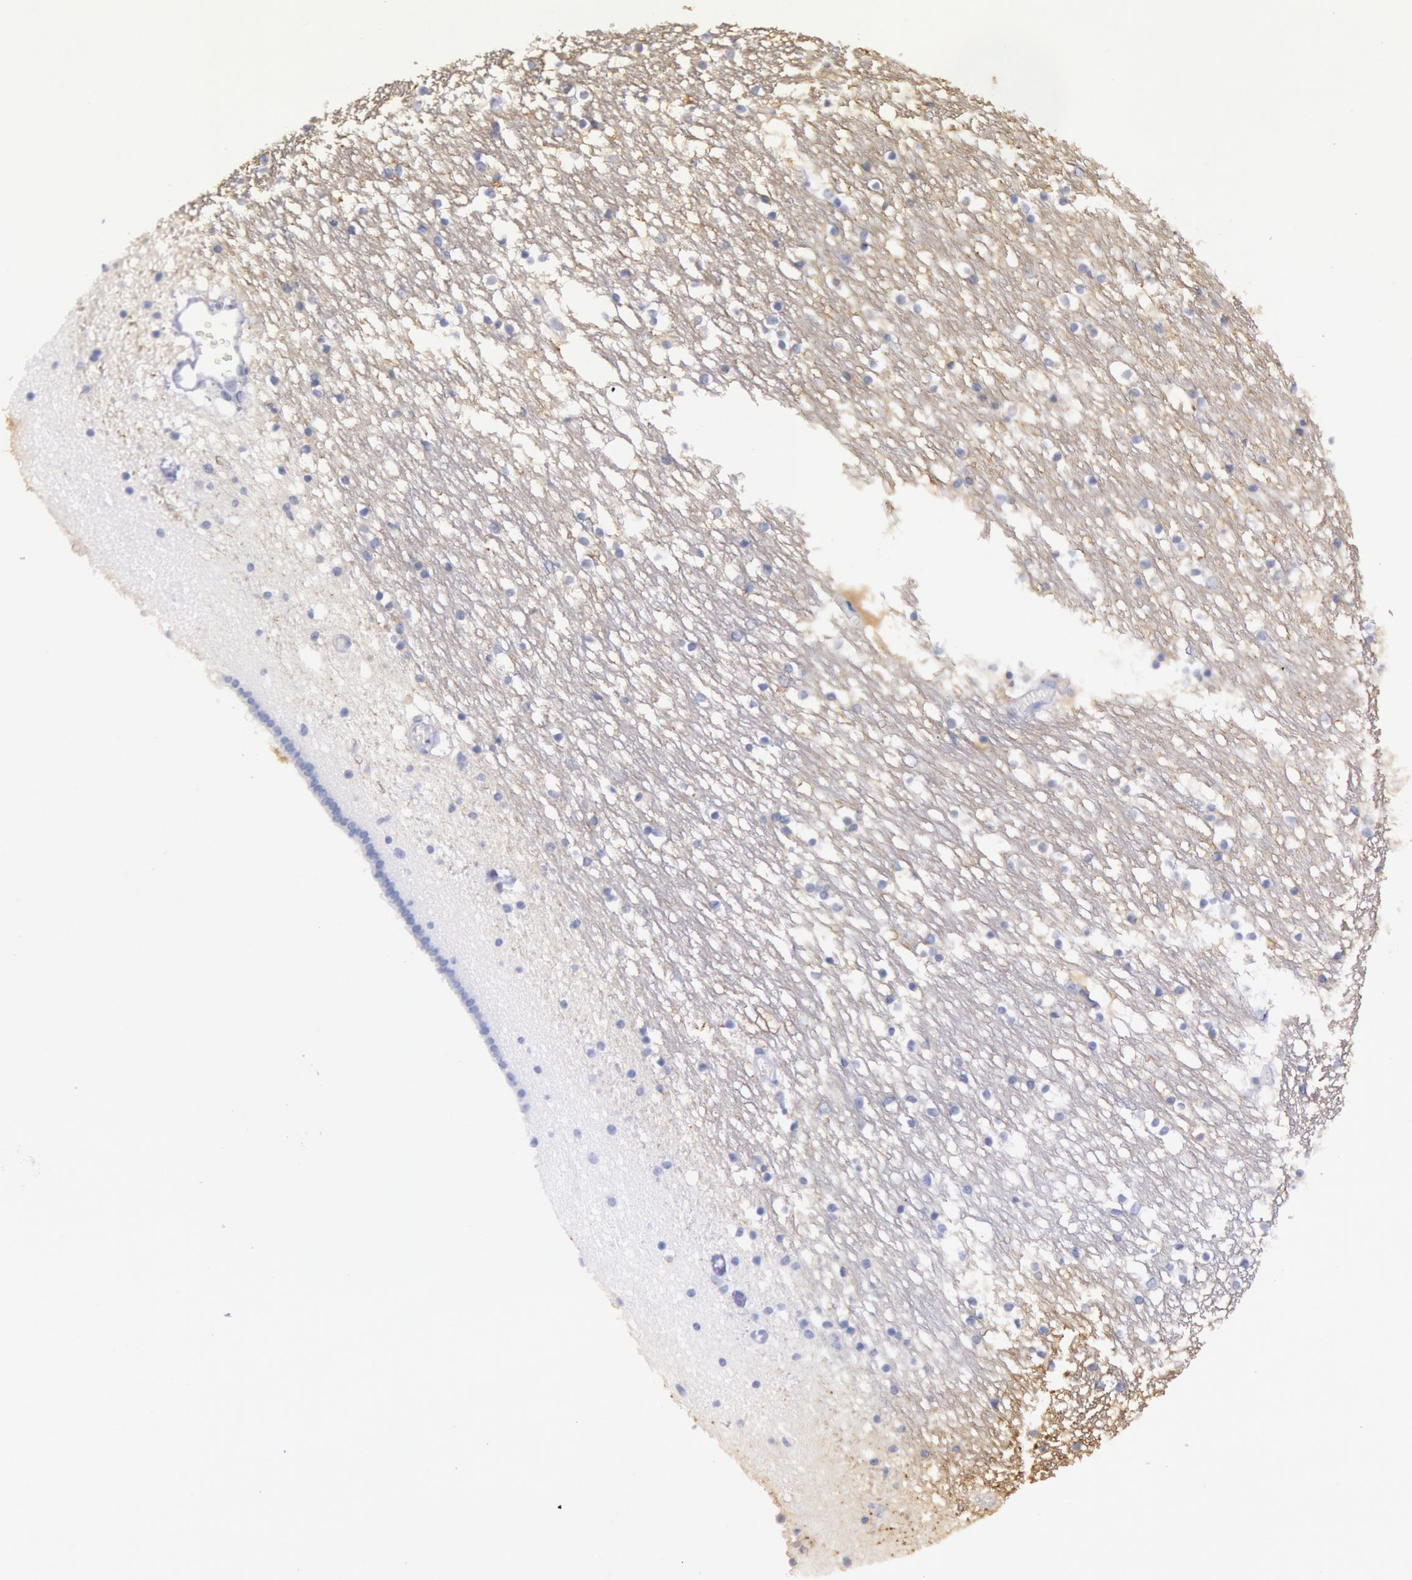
{"staining": {"intensity": "negative", "quantity": "none", "location": "none"}, "tissue": "caudate", "cell_type": "Glial cells", "image_type": "normal", "snomed": [{"axis": "morphology", "description": "Normal tissue, NOS"}, {"axis": "topography", "description": "Lateral ventricle wall"}], "caption": "Immunohistochemistry photomicrograph of benign caudate: caudate stained with DAB displays no significant protein expression in glial cells.", "gene": "MYO5A", "patient": {"sex": "male", "age": 45}}